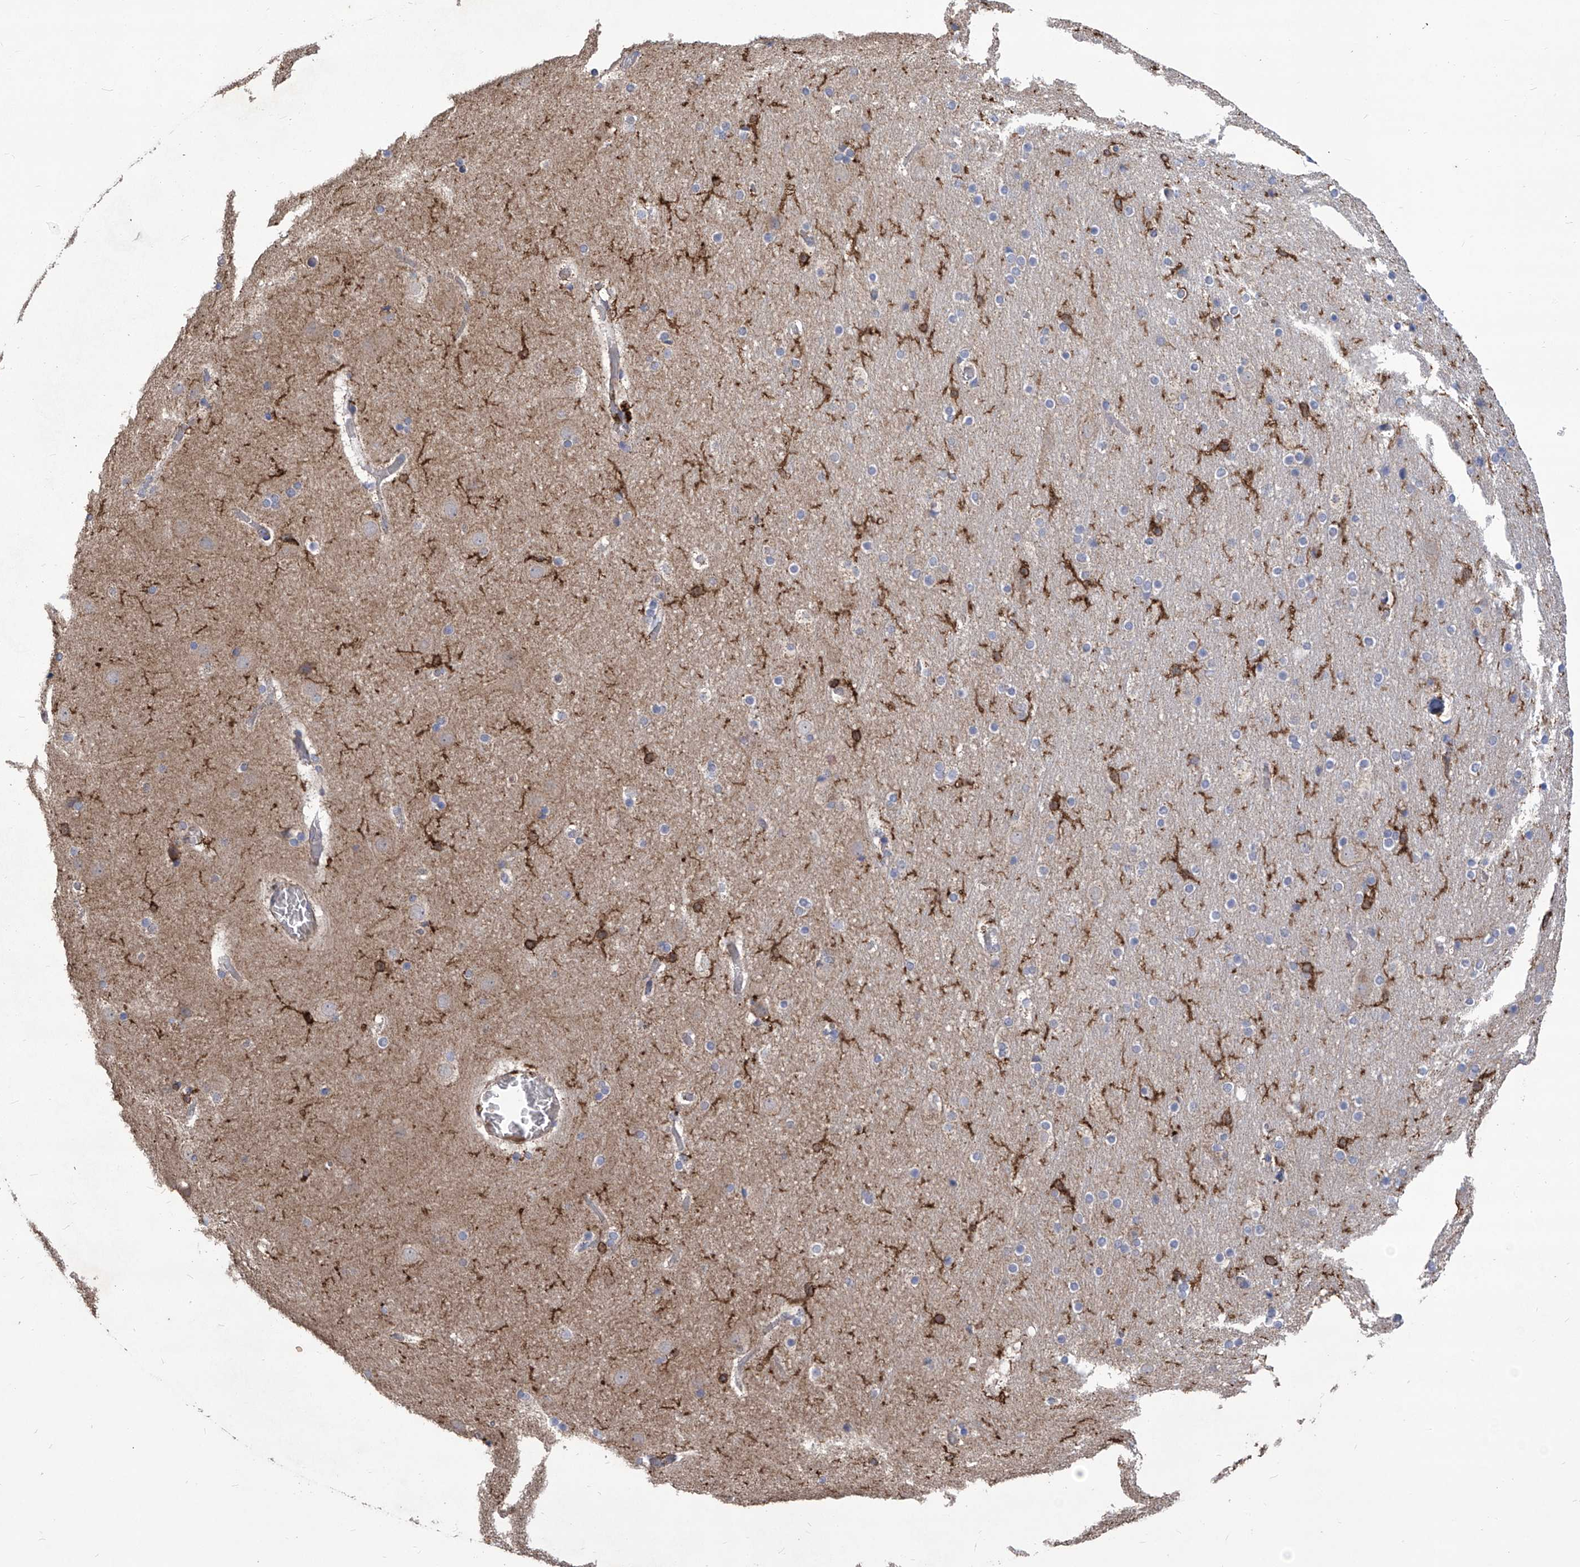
{"staining": {"intensity": "negative", "quantity": "none", "location": "none"}, "tissue": "cerebral cortex", "cell_type": "Endothelial cells", "image_type": "normal", "snomed": [{"axis": "morphology", "description": "Normal tissue, NOS"}, {"axis": "topography", "description": "Cerebral cortex"}], "caption": "Histopathology image shows no protein staining in endothelial cells of benign cerebral cortex.", "gene": "TXNIP", "patient": {"sex": "male", "age": 57}}